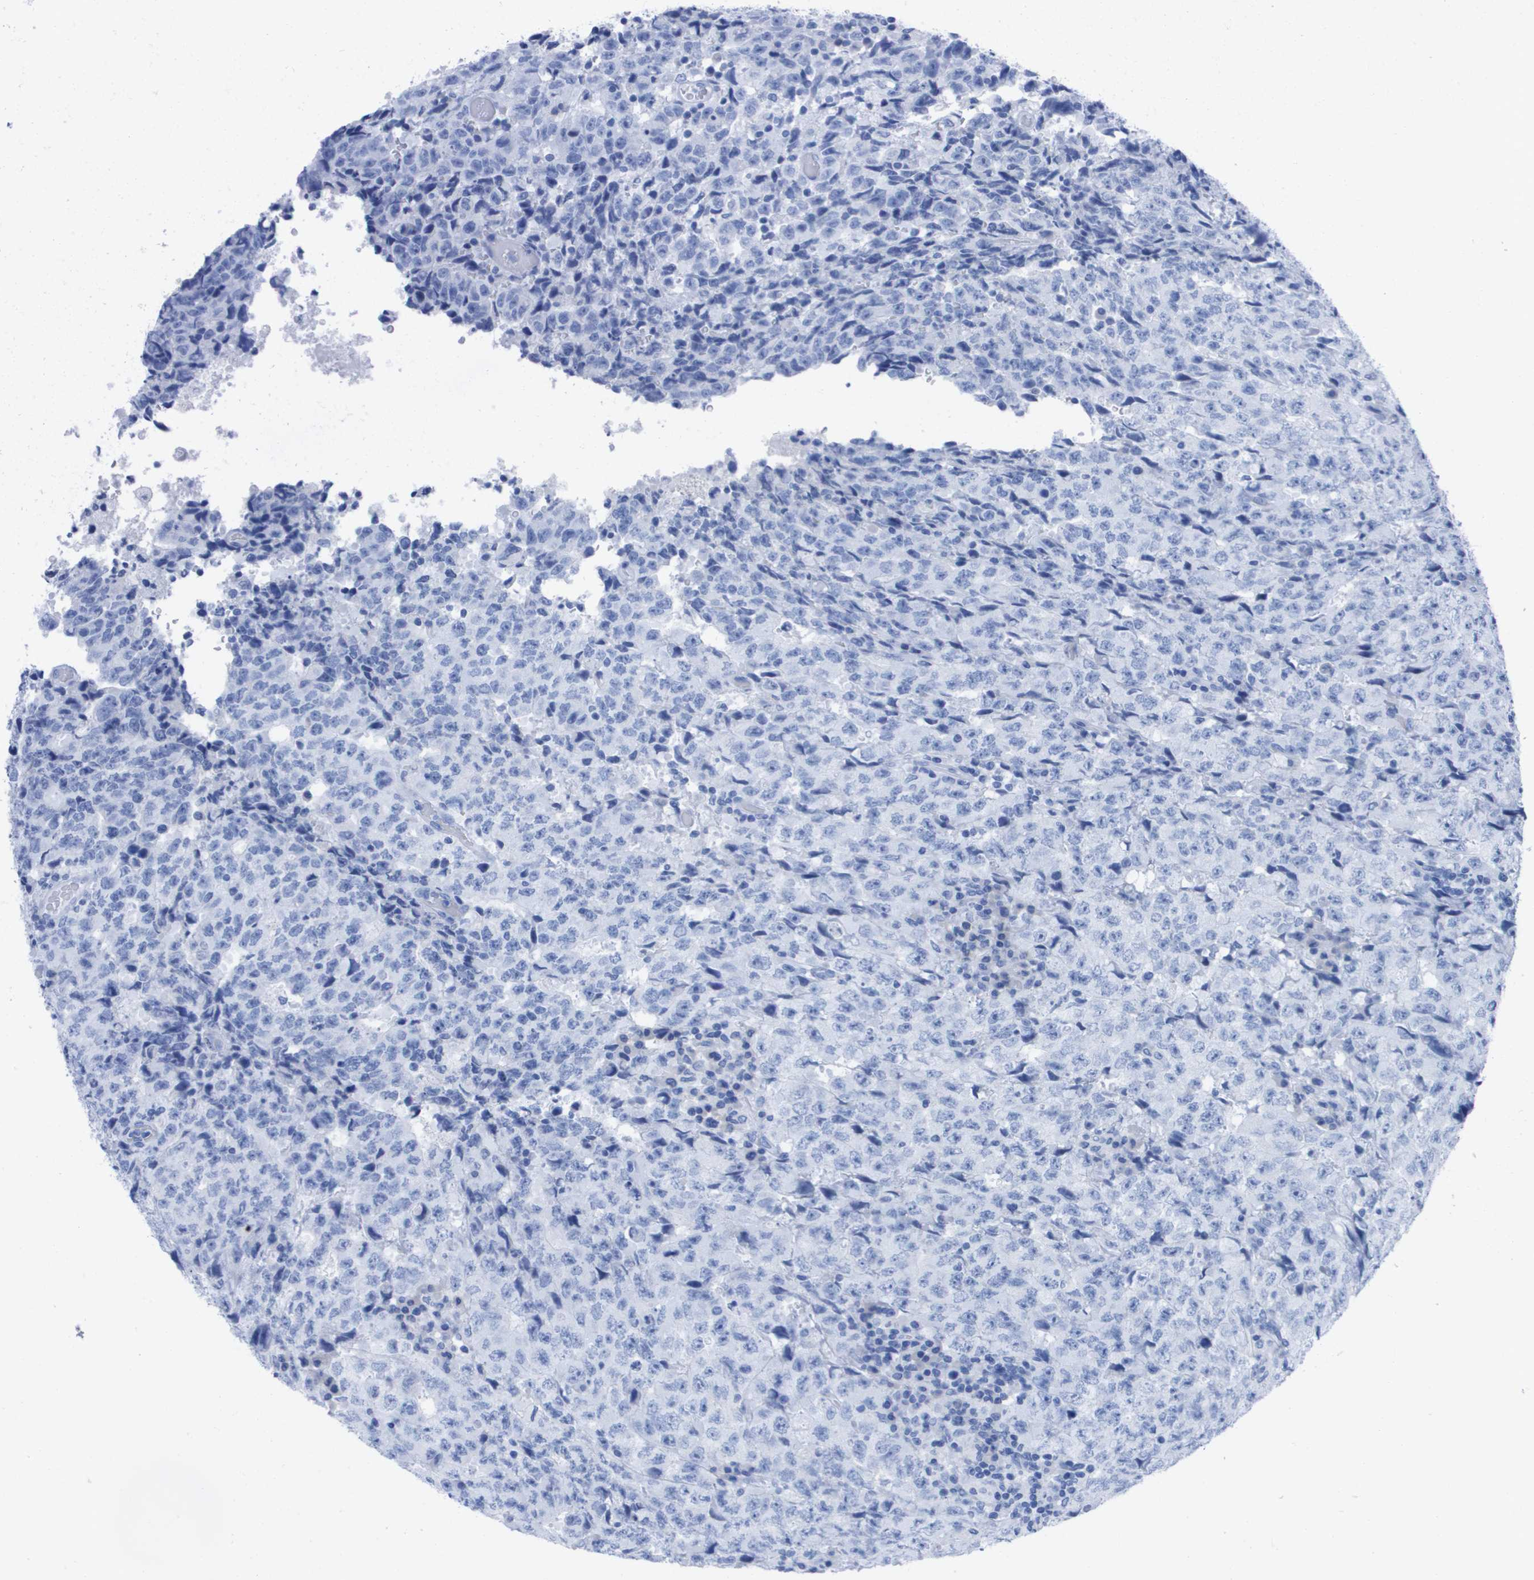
{"staining": {"intensity": "negative", "quantity": "none", "location": "none"}, "tissue": "testis cancer", "cell_type": "Tumor cells", "image_type": "cancer", "snomed": [{"axis": "morphology", "description": "Necrosis, NOS"}, {"axis": "morphology", "description": "Carcinoma, Embryonal, NOS"}, {"axis": "topography", "description": "Testis"}], "caption": "Tumor cells show no significant positivity in testis embryonal carcinoma.", "gene": "KCNA3", "patient": {"sex": "male", "age": 19}}